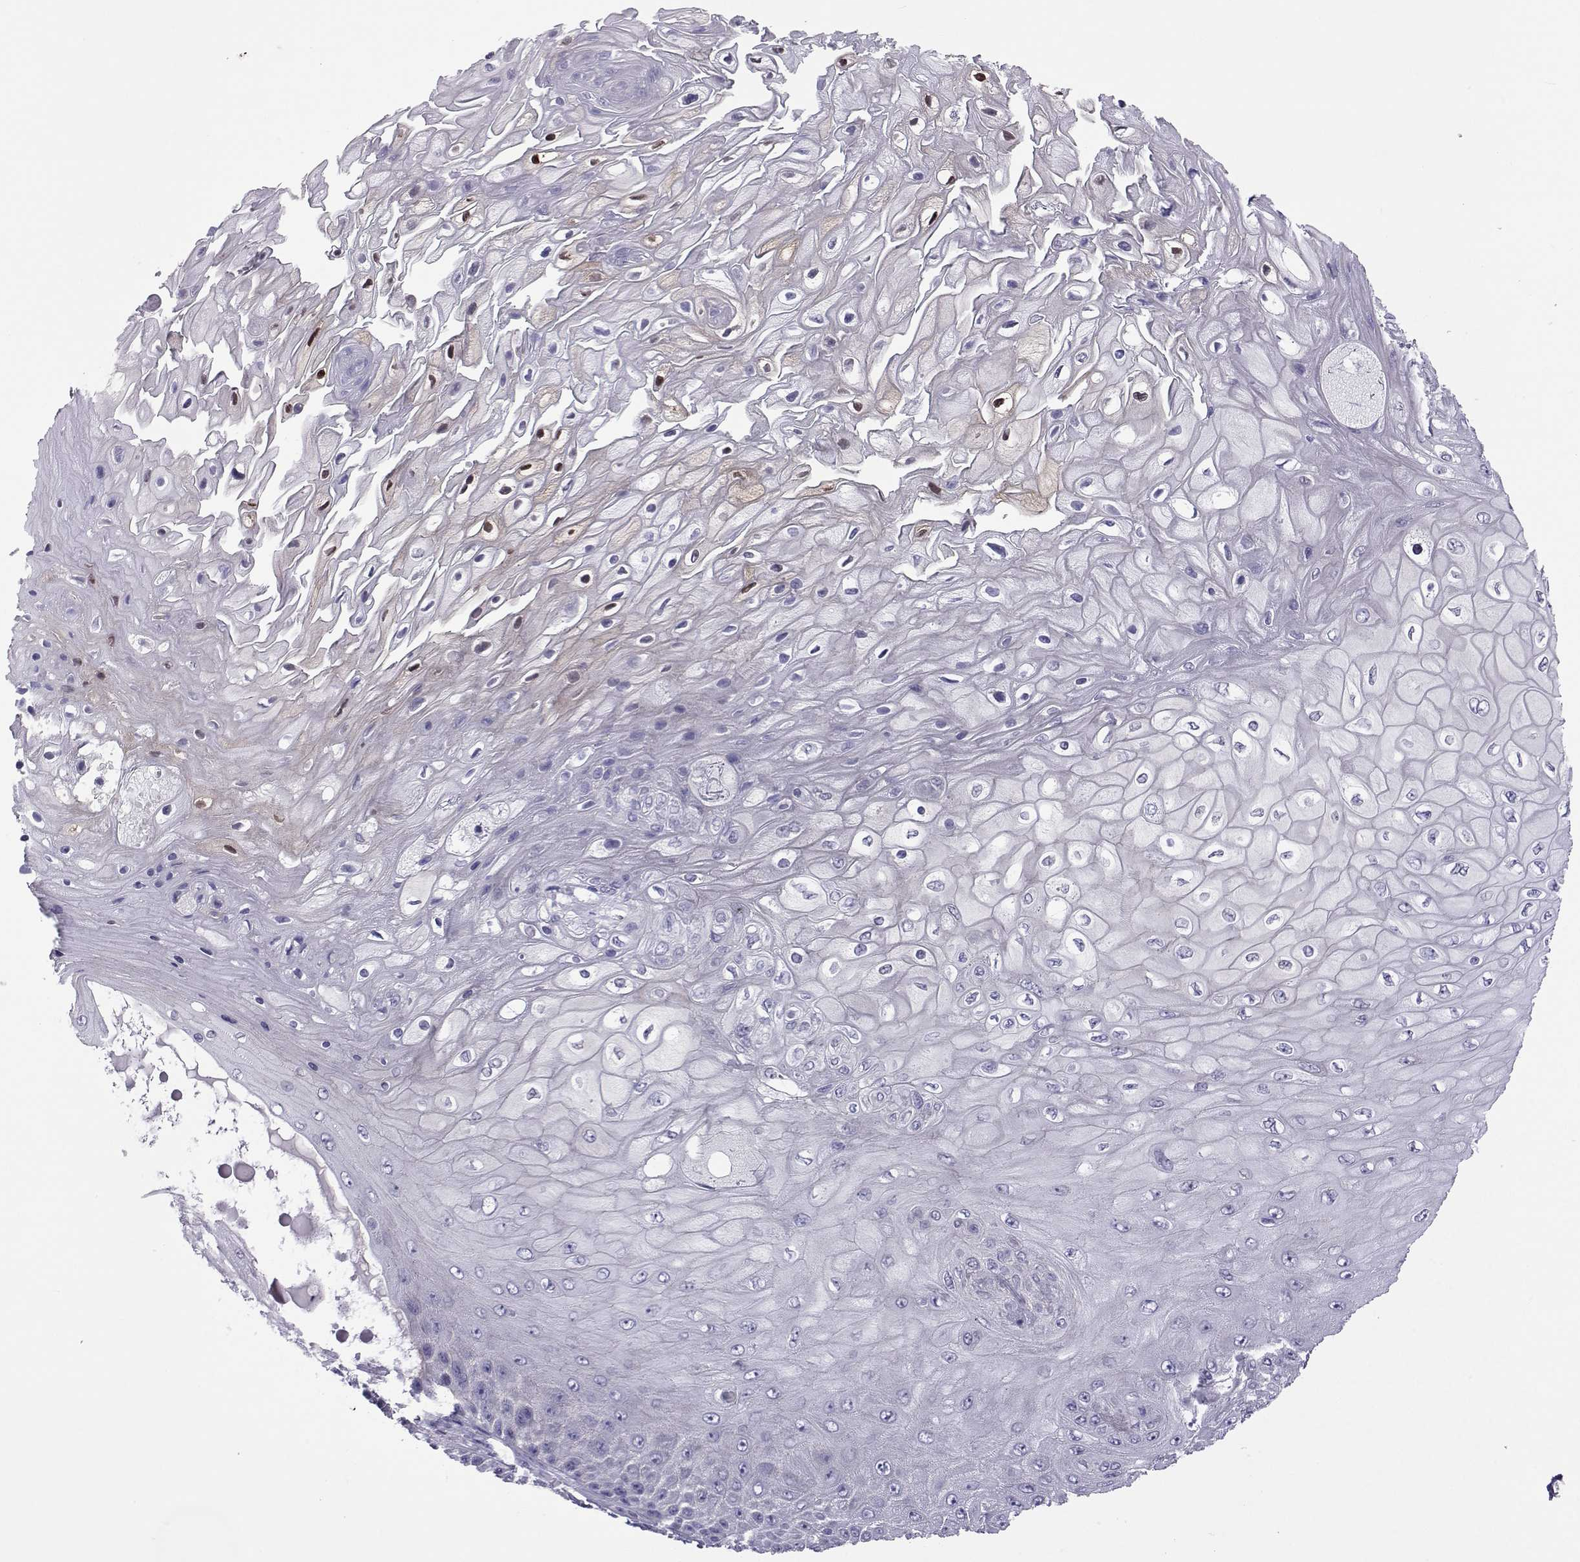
{"staining": {"intensity": "negative", "quantity": "none", "location": "none"}, "tissue": "skin cancer", "cell_type": "Tumor cells", "image_type": "cancer", "snomed": [{"axis": "morphology", "description": "Squamous cell carcinoma, NOS"}, {"axis": "topography", "description": "Skin"}], "caption": "Tumor cells show no significant protein positivity in squamous cell carcinoma (skin). (Brightfield microscopy of DAB immunohistochemistry at high magnification).", "gene": "COL22A1", "patient": {"sex": "male", "age": 62}}